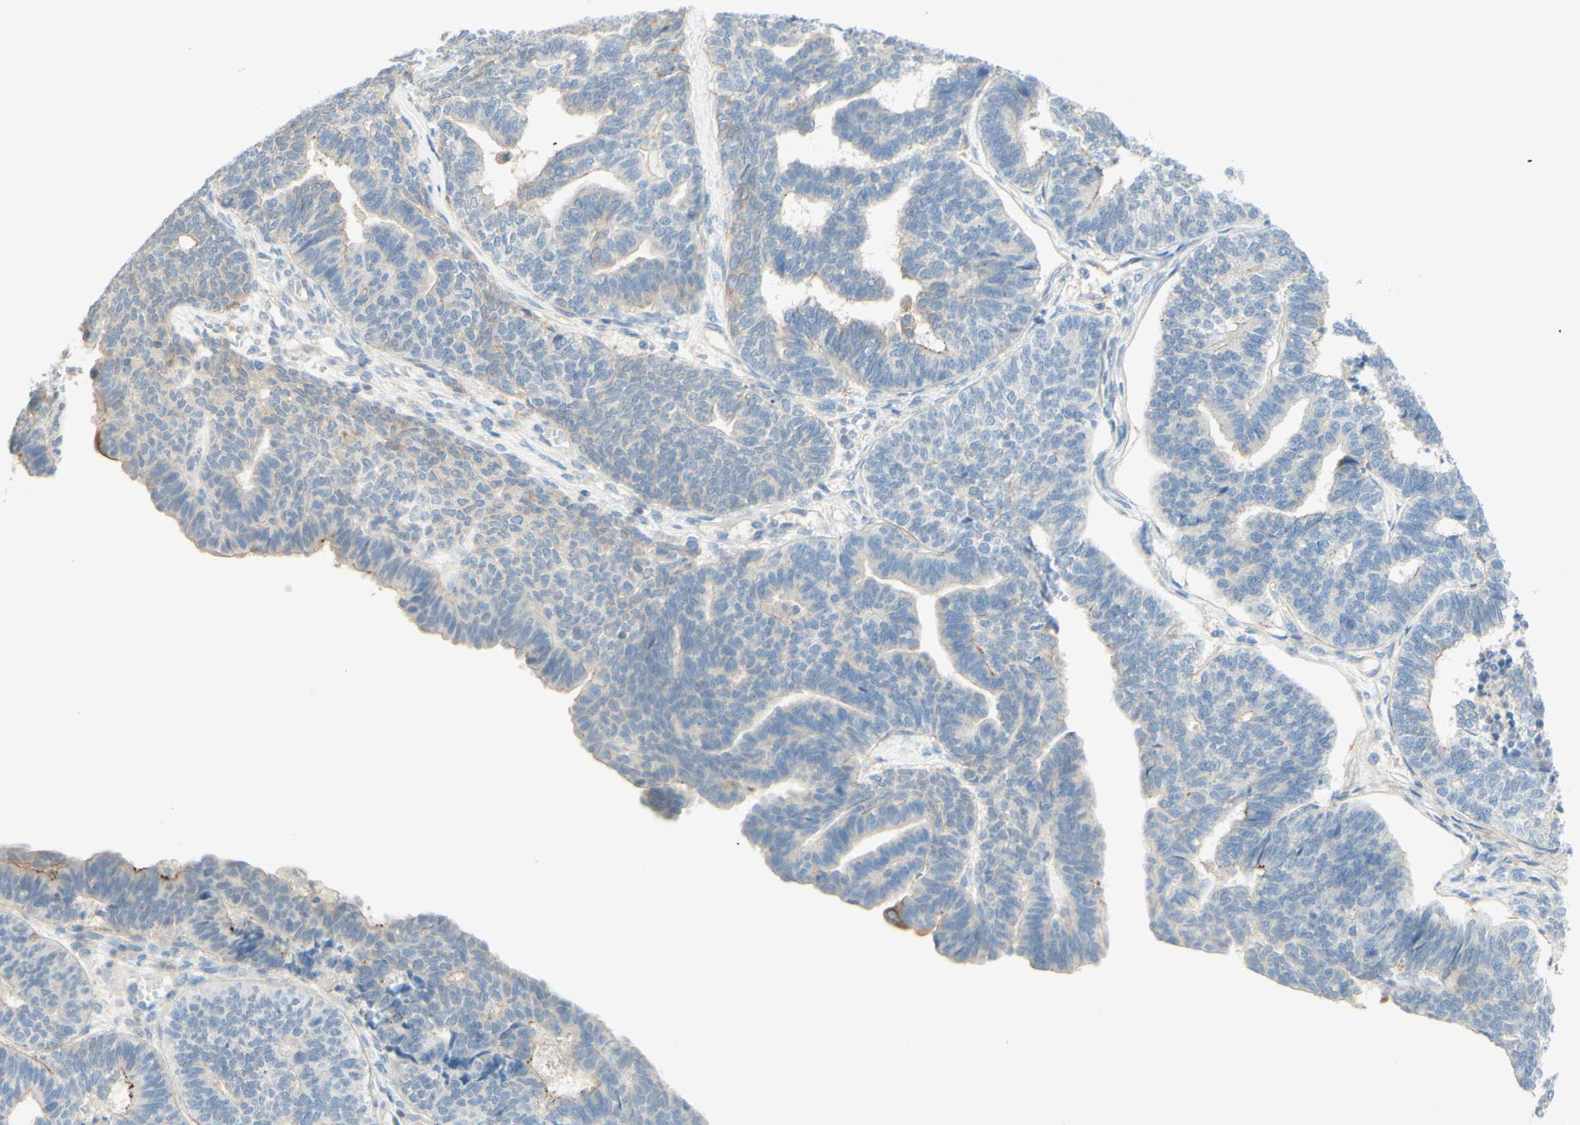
{"staining": {"intensity": "weak", "quantity": "<25%", "location": "cytoplasmic/membranous"}, "tissue": "endometrial cancer", "cell_type": "Tumor cells", "image_type": "cancer", "snomed": [{"axis": "morphology", "description": "Adenocarcinoma, NOS"}, {"axis": "topography", "description": "Endometrium"}], "caption": "An IHC micrograph of adenocarcinoma (endometrial) is shown. There is no staining in tumor cells of adenocarcinoma (endometrial).", "gene": "MTM1", "patient": {"sex": "female", "age": 70}}